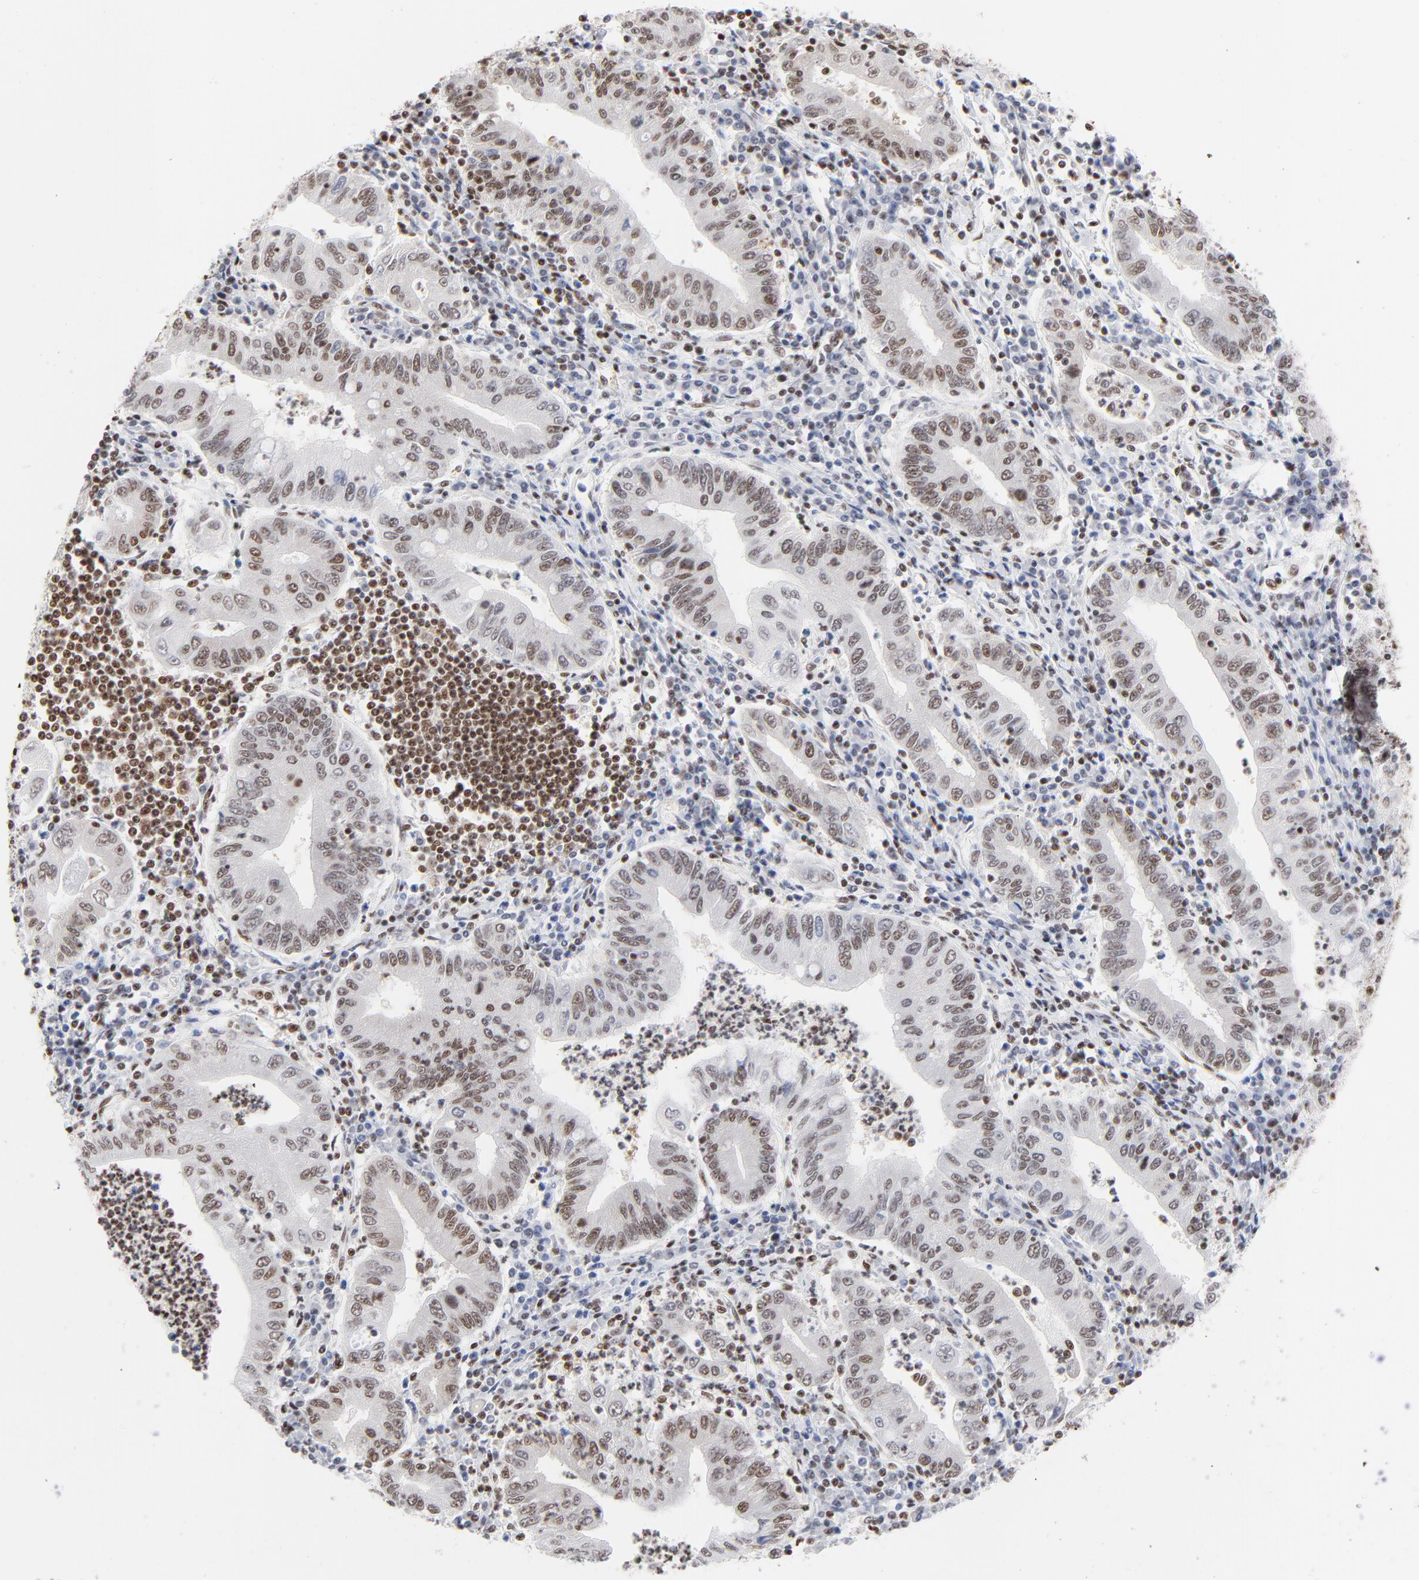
{"staining": {"intensity": "moderate", "quantity": ">75%", "location": "nuclear"}, "tissue": "stomach cancer", "cell_type": "Tumor cells", "image_type": "cancer", "snomed": [{"axis": "morphology", "description": "Normal tissue, NOS"}, {"axis": "morphology", "description": "Adenocarcinoma, NOS"}, {"axis": "topography", "description": "Esophagus"}, {"axis": "topography", "description": "Stomach, upper"}, {"axis": "topography", "description": "Peripheral nerve tissue"}], "caption": "This photomicrograph demonstrates IHC staining of human adenocarcinoma (stomach), with medium moderate nuclear expression in about >75% of tumor cells.", "gene": "CREB1", "patient": {"sex": "male", "age": 62}}